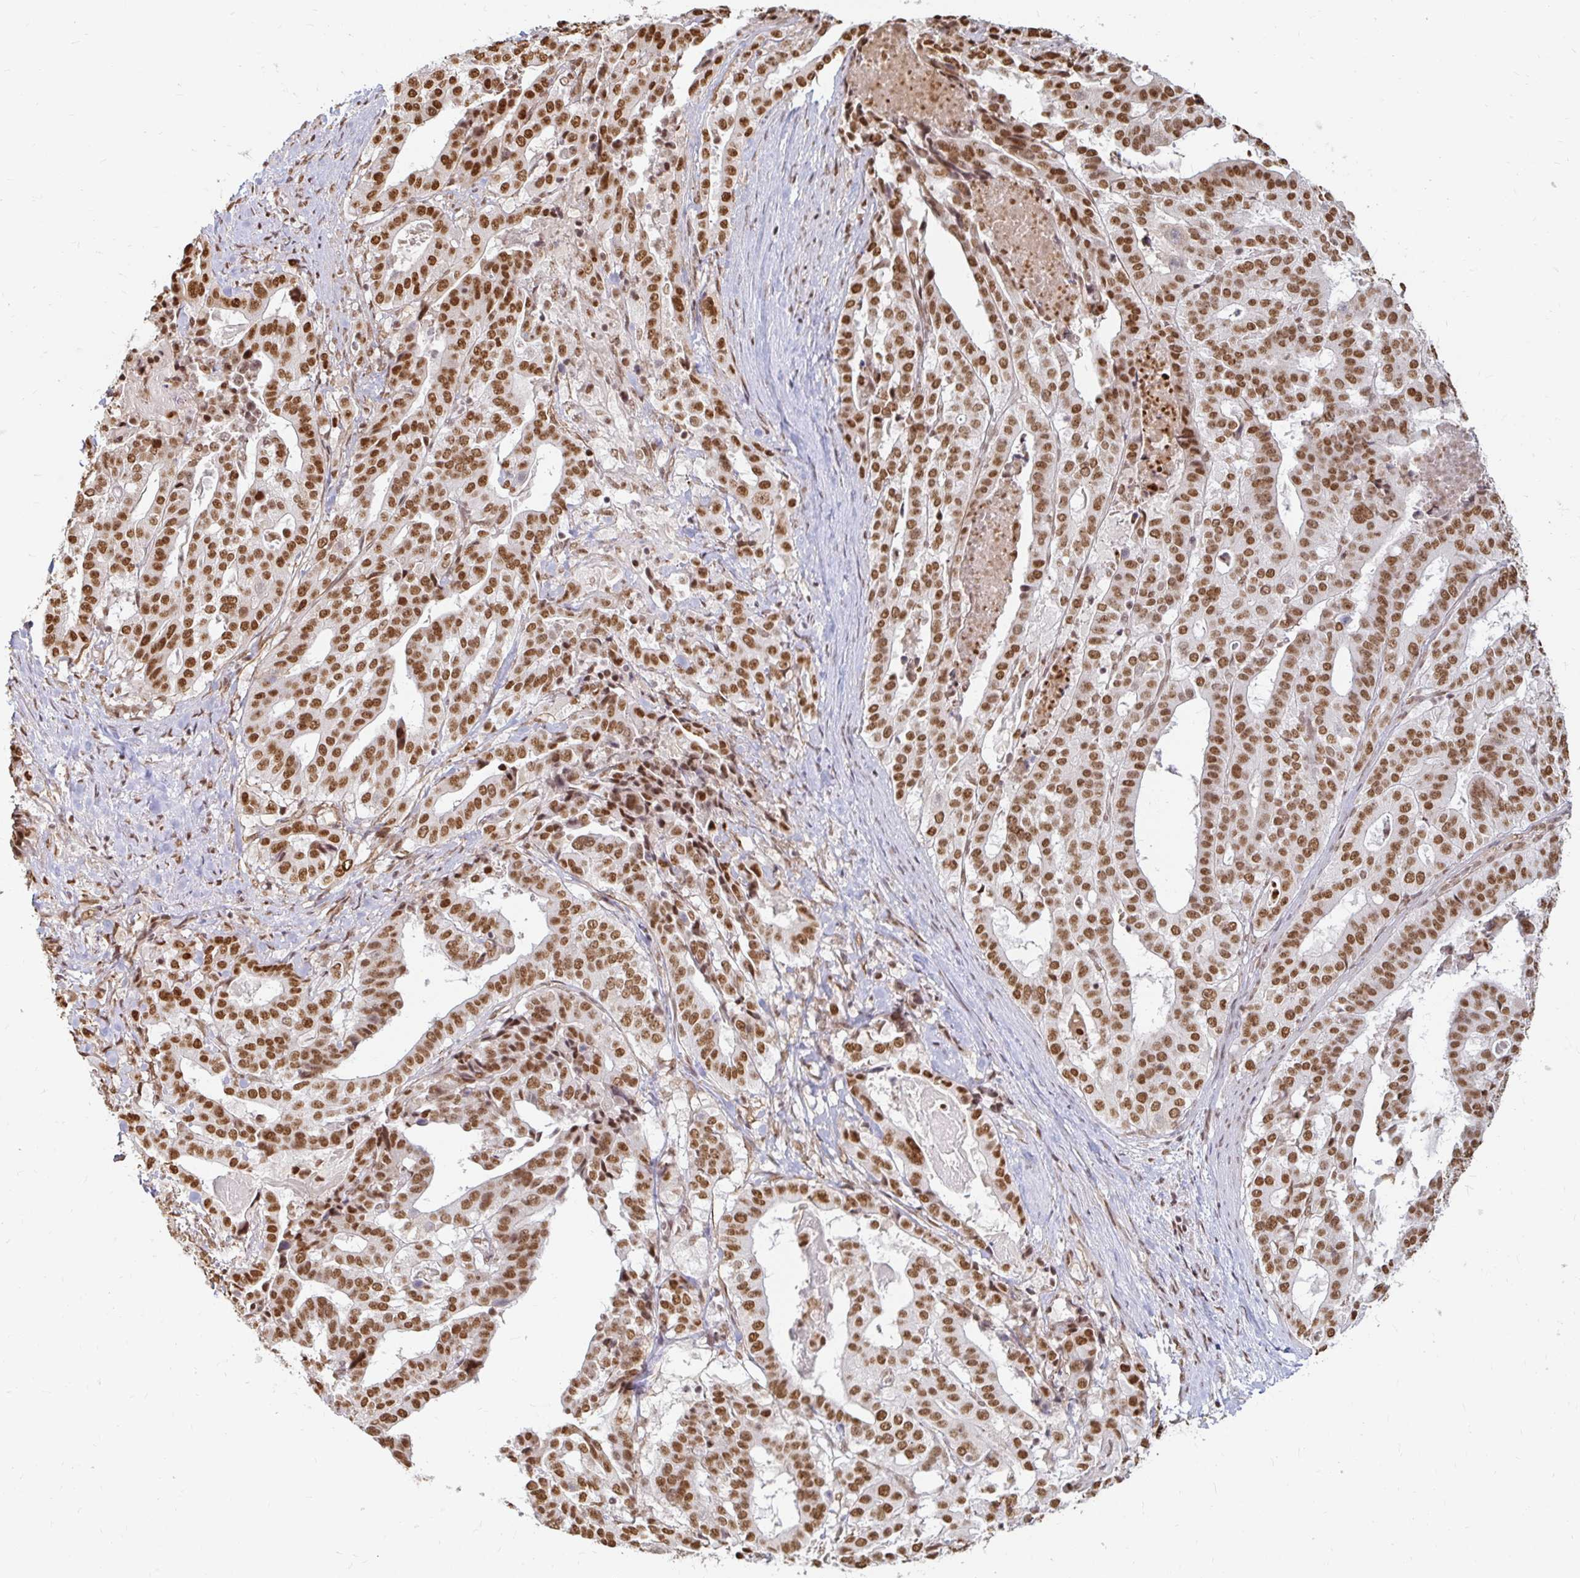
{"staining": {"intensity": "strong", "quantity": ">75%", "location": "nuclear"}, "tissue": "stomach cancer", "cell_type": "Tumor cells", "image_type": "cancer", "snomed": [{"axis": "morphology", "description": "Adenocarcinoma, NOS"}, {"axis": "topography", "description": "Stomach"}], "caption": "Strong nuclear positivity is seen in about >75% of tumor cells in adenocarcinoma (stomach). (Brightfield microscopy of DAB IHC at high magnification).", "gene": "HNRNPU", "patient": {"sex": "male", "age": 48}}